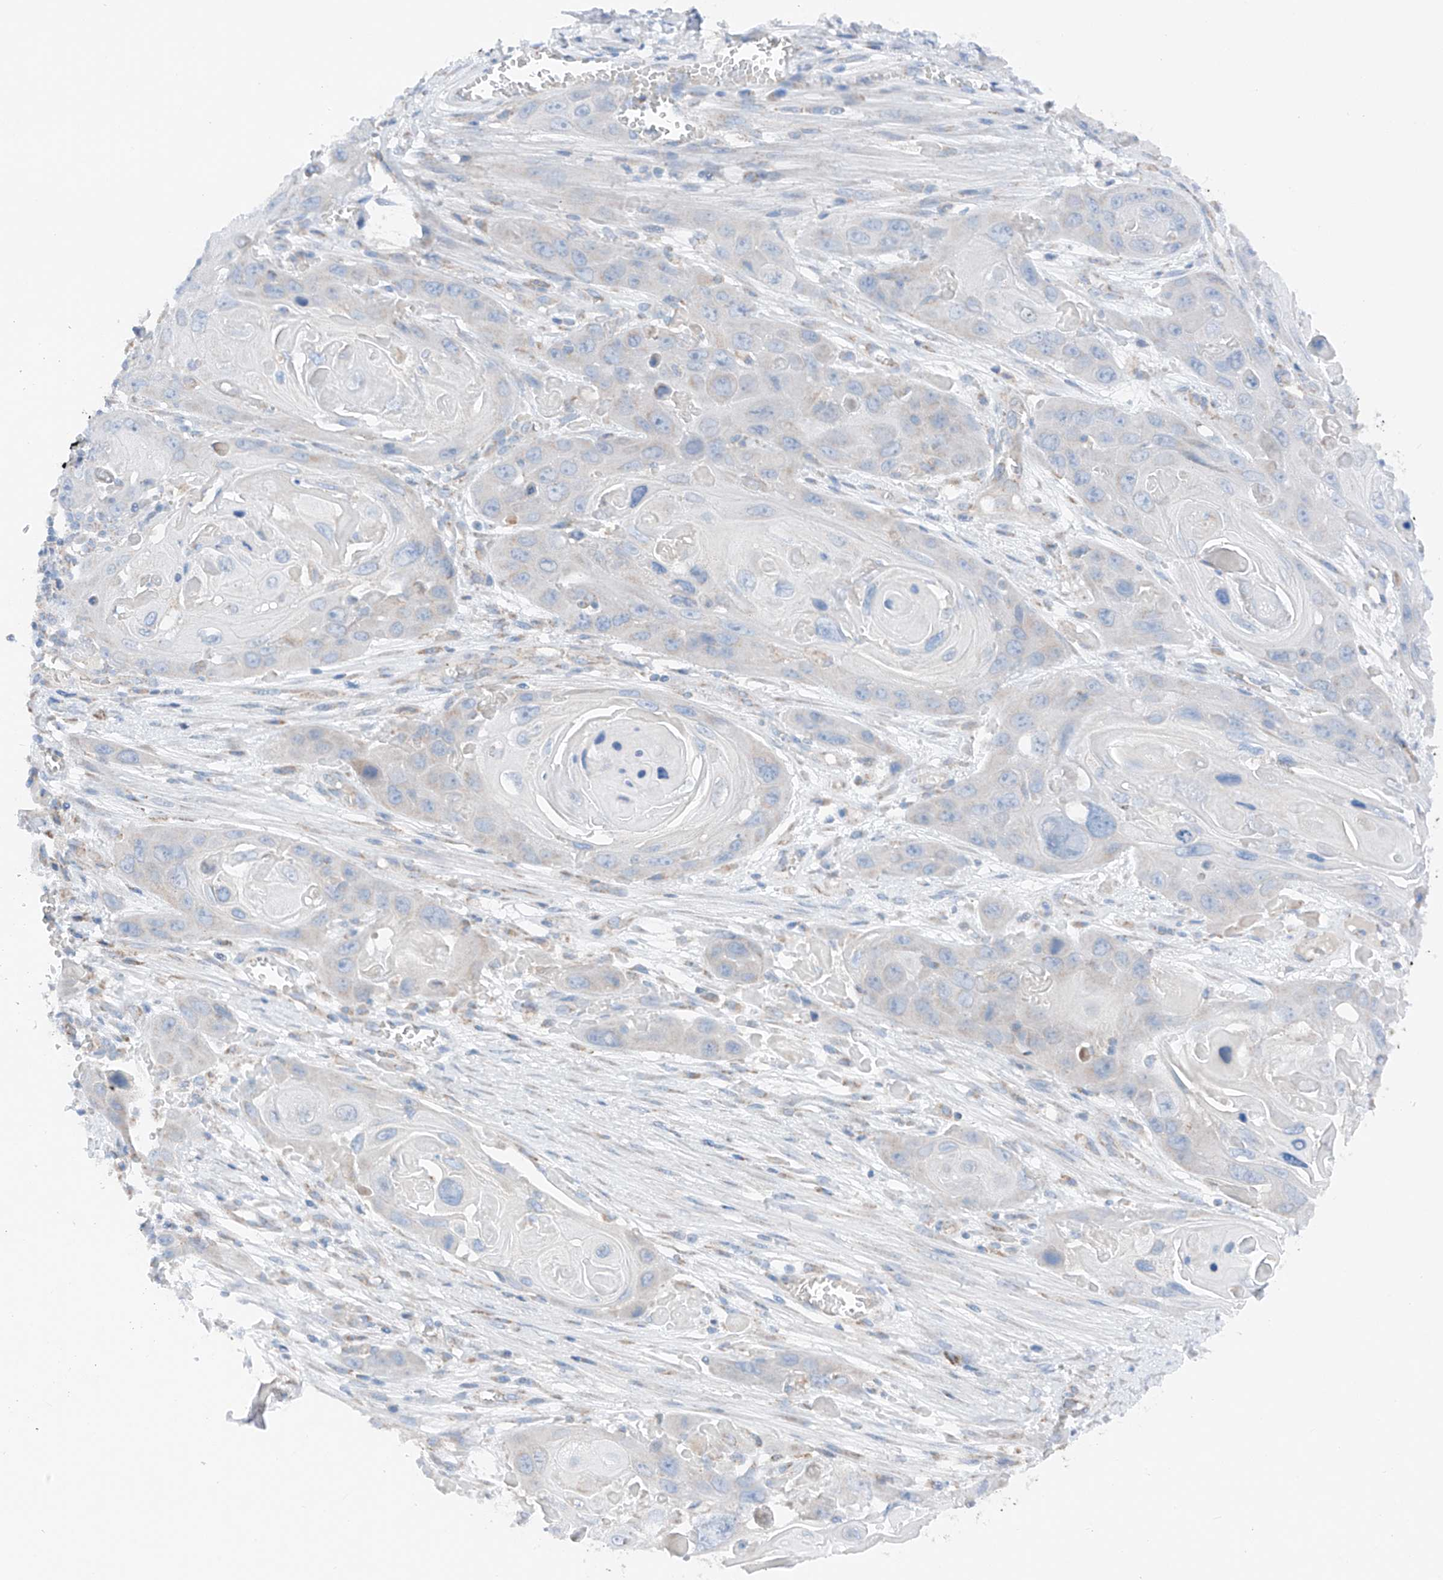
{"staining": {"intensity": "negative", "quantity": "none", "location": "none"}, "tissue": "skin cancer", "cell_type": "Tumor cells", "image_type": "cancer", "snomed": [{"axis": "morphology", "description": "Squamous cell carcinoma, NOS"}, {"axis": "topography", "description": "Skin"}], "caption": "Photomicrograph shows no protein positivity in tumor cells of skin cancer tissue.", "gene": "MRAP", "patient": {"sex": "male", "age": 55}}